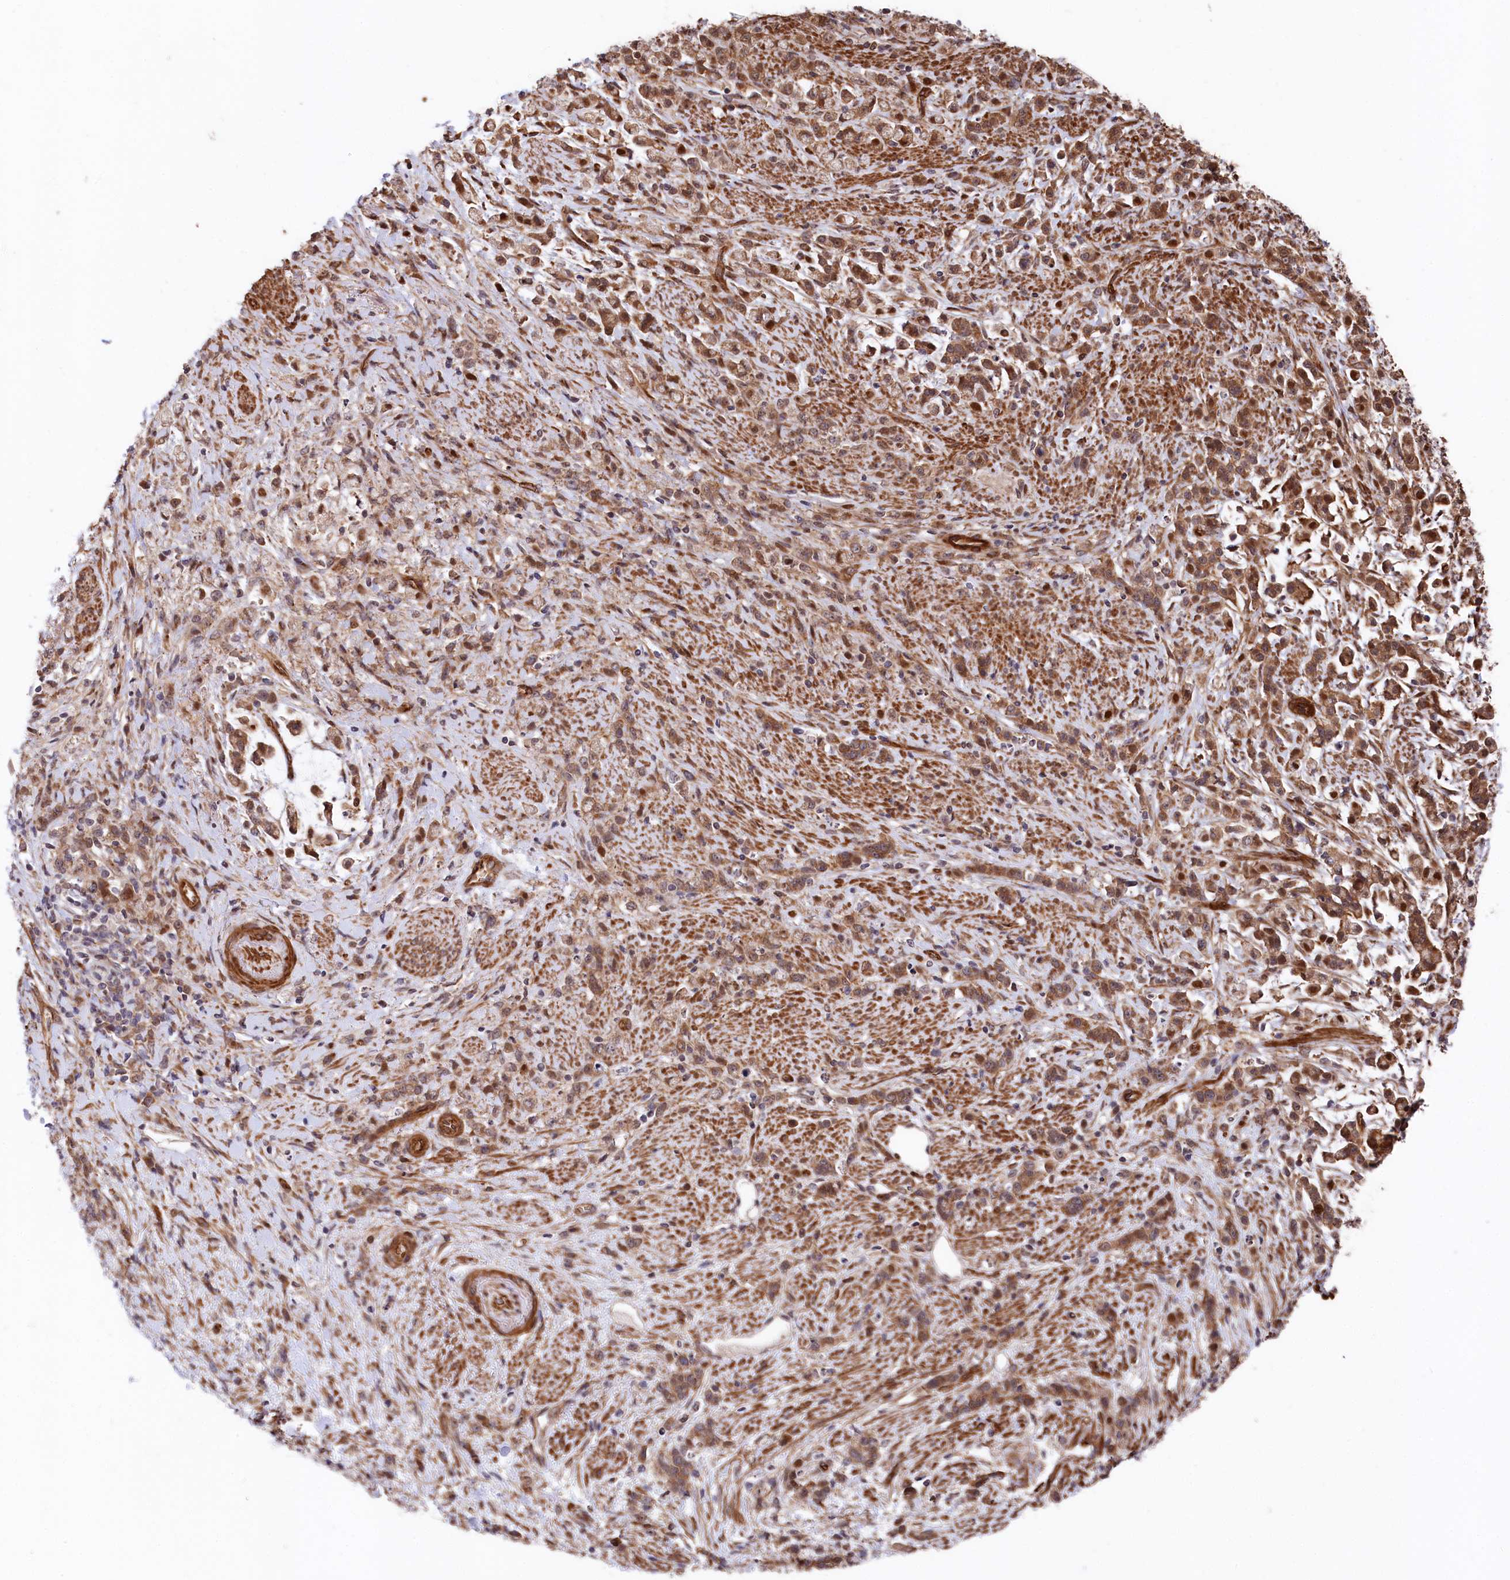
{"staining": {"intensity": "moderate", "quantity": ">75%", "location": "cytoplasmic/membranous"}, "tissue": "stomach cancer", "cell_type": "Tumor cells", "image_type": "cancer", "snomed": [{"axis": "morphology", "description": "Adenocarcinoma, NOS"}, {"axis": "topography", "description": "Stomach"}], "caption": "An immunohistochemistry micrograph of tumor tissue is shown. Protein staining in brown shows moderate cytoplasmic/membranous positivity in adenocarcinoma (stomach) within tumor cells.", "gene": "TNKS1BP1", "patient": {"sex": "female", "age": 60}}